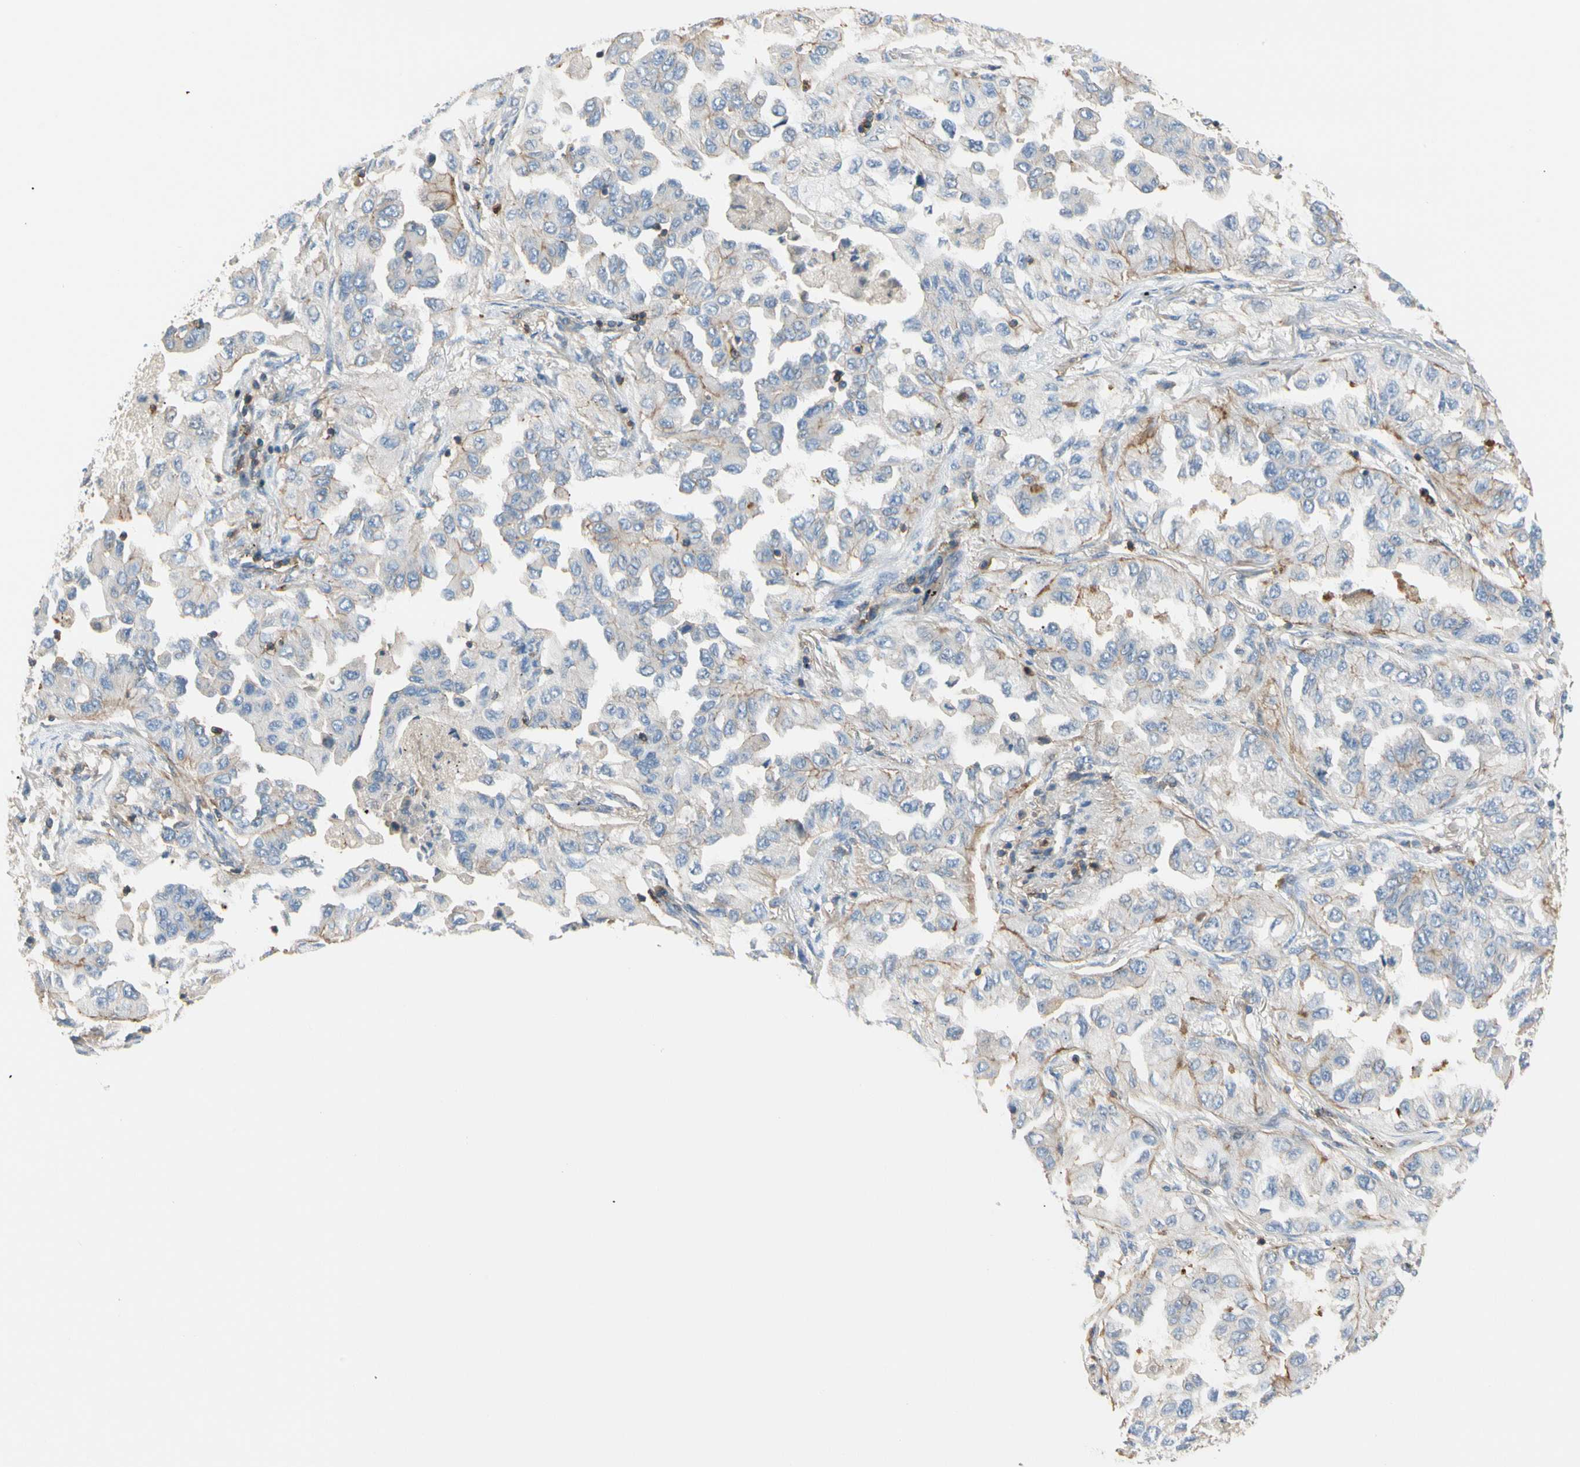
{"staining": {"intensity": "negative", "quantity": "none", "location": "none"}, "tissue": "lung cancer", "cell_type": "Tumor cells", "image_type": "cancer", "snomed": [{"axis": "morphology", "description": "Adenocarcinoma, NOS"}, {"axis": "topography", "description": "Lung"}], "caption": "A high-resolution micrograph shows immunohistochemistry staining of adenocarcinoma (lung), which displays no significant staining in tumor cells.", "gene": "TNFRSF18", "patient": {"sex": "female", "age": 65}}